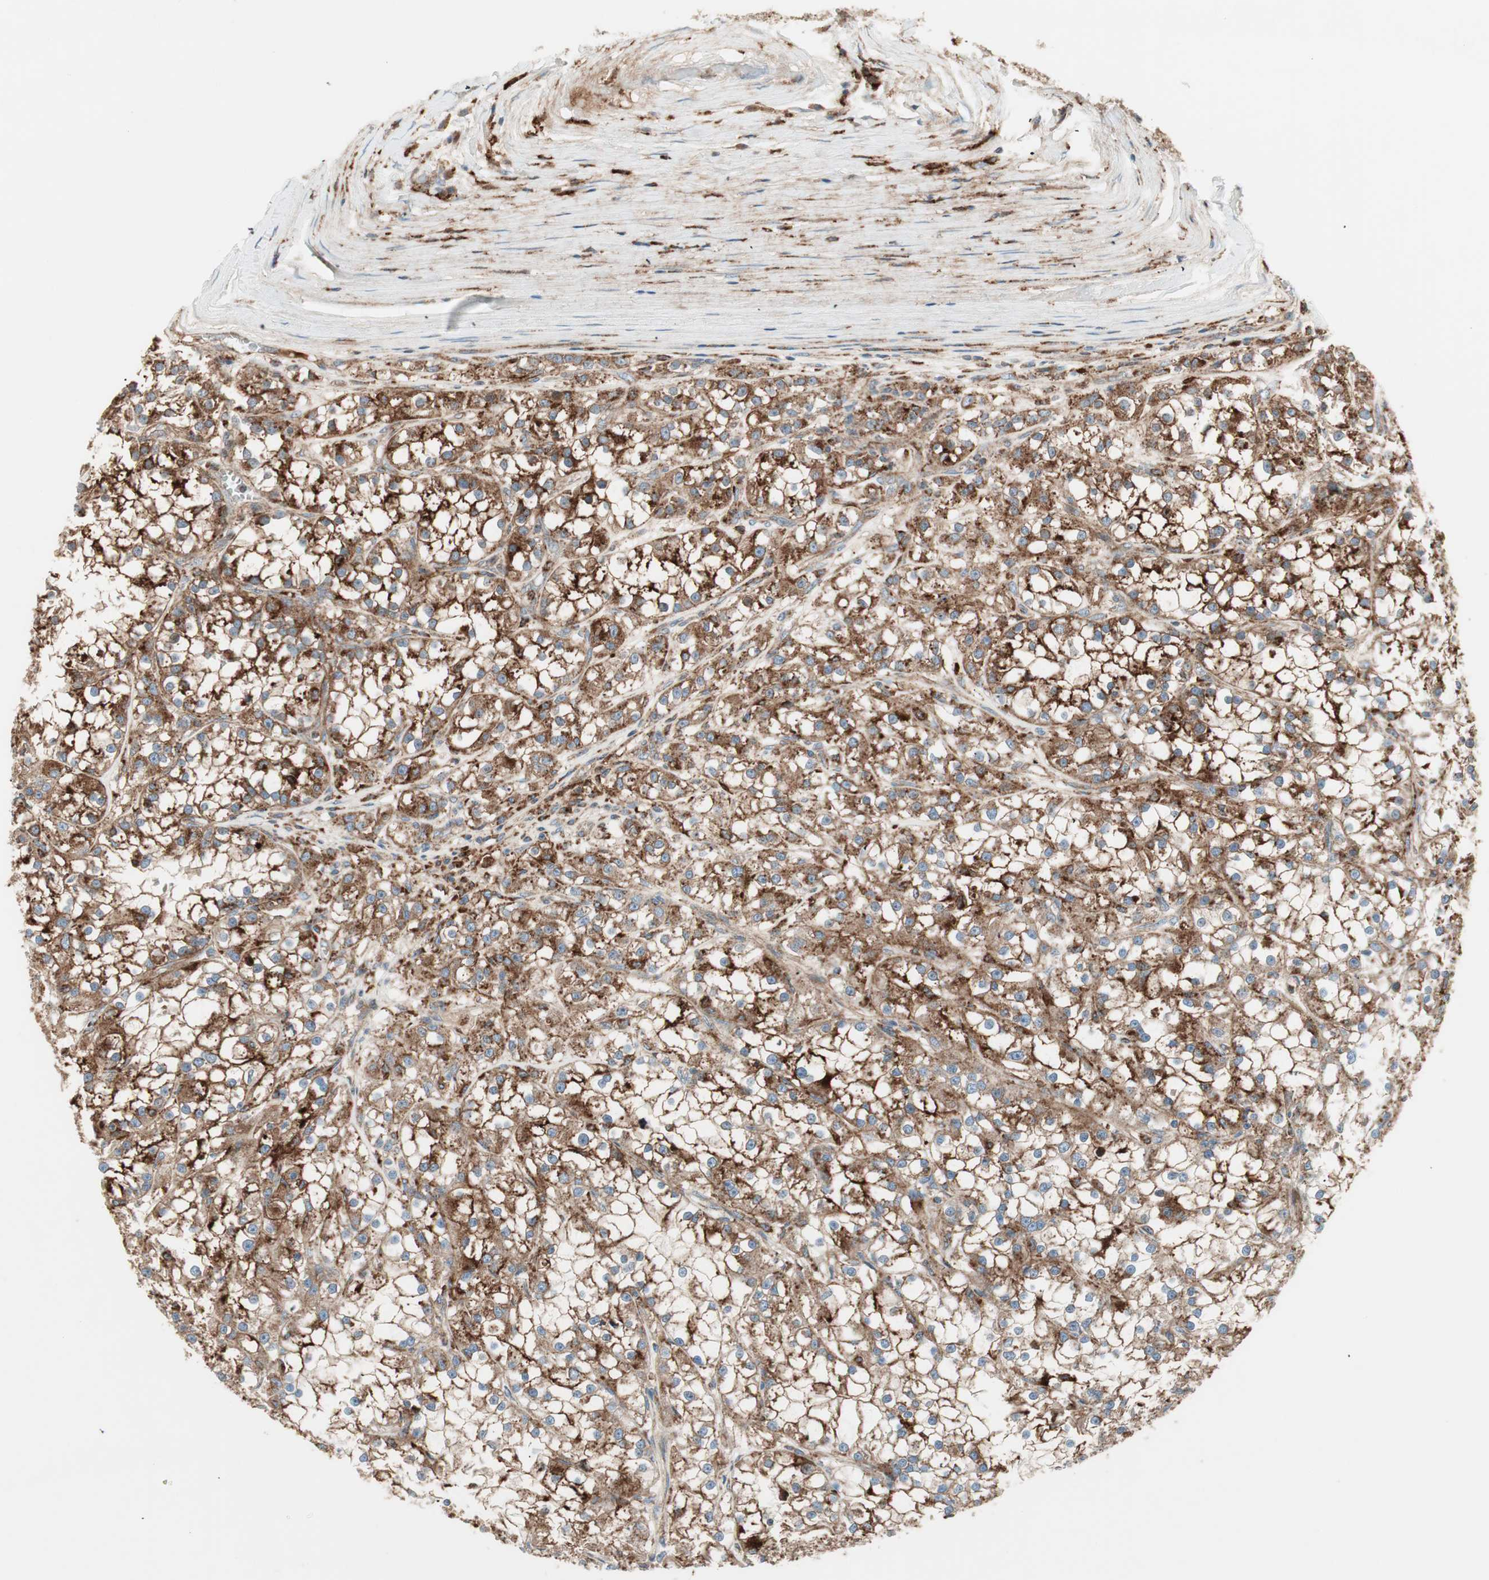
{"staining": {"intensity": "moderate", "quantity": ">75%", "location": "cytoplasmic/membranous"}, "tissue": "renal cancer", "cell_type": "Tumor cells", "image_type": "cancer", "snomed": [{"axis": "morphology", "description": "Adenocarcinoma, NOS"}, {"axis": "topography", "description": "Kidney"}], "caption": "The photomicrograph exhibits immunohistochemical staining of adenocarcinoma (renal). There is moderate cytoplasmic/membranous staining is seen in approximately >75% of tumor cells.", "gene": "ATP6V1G1", "patient": {"sex": "female", "age": 52}}